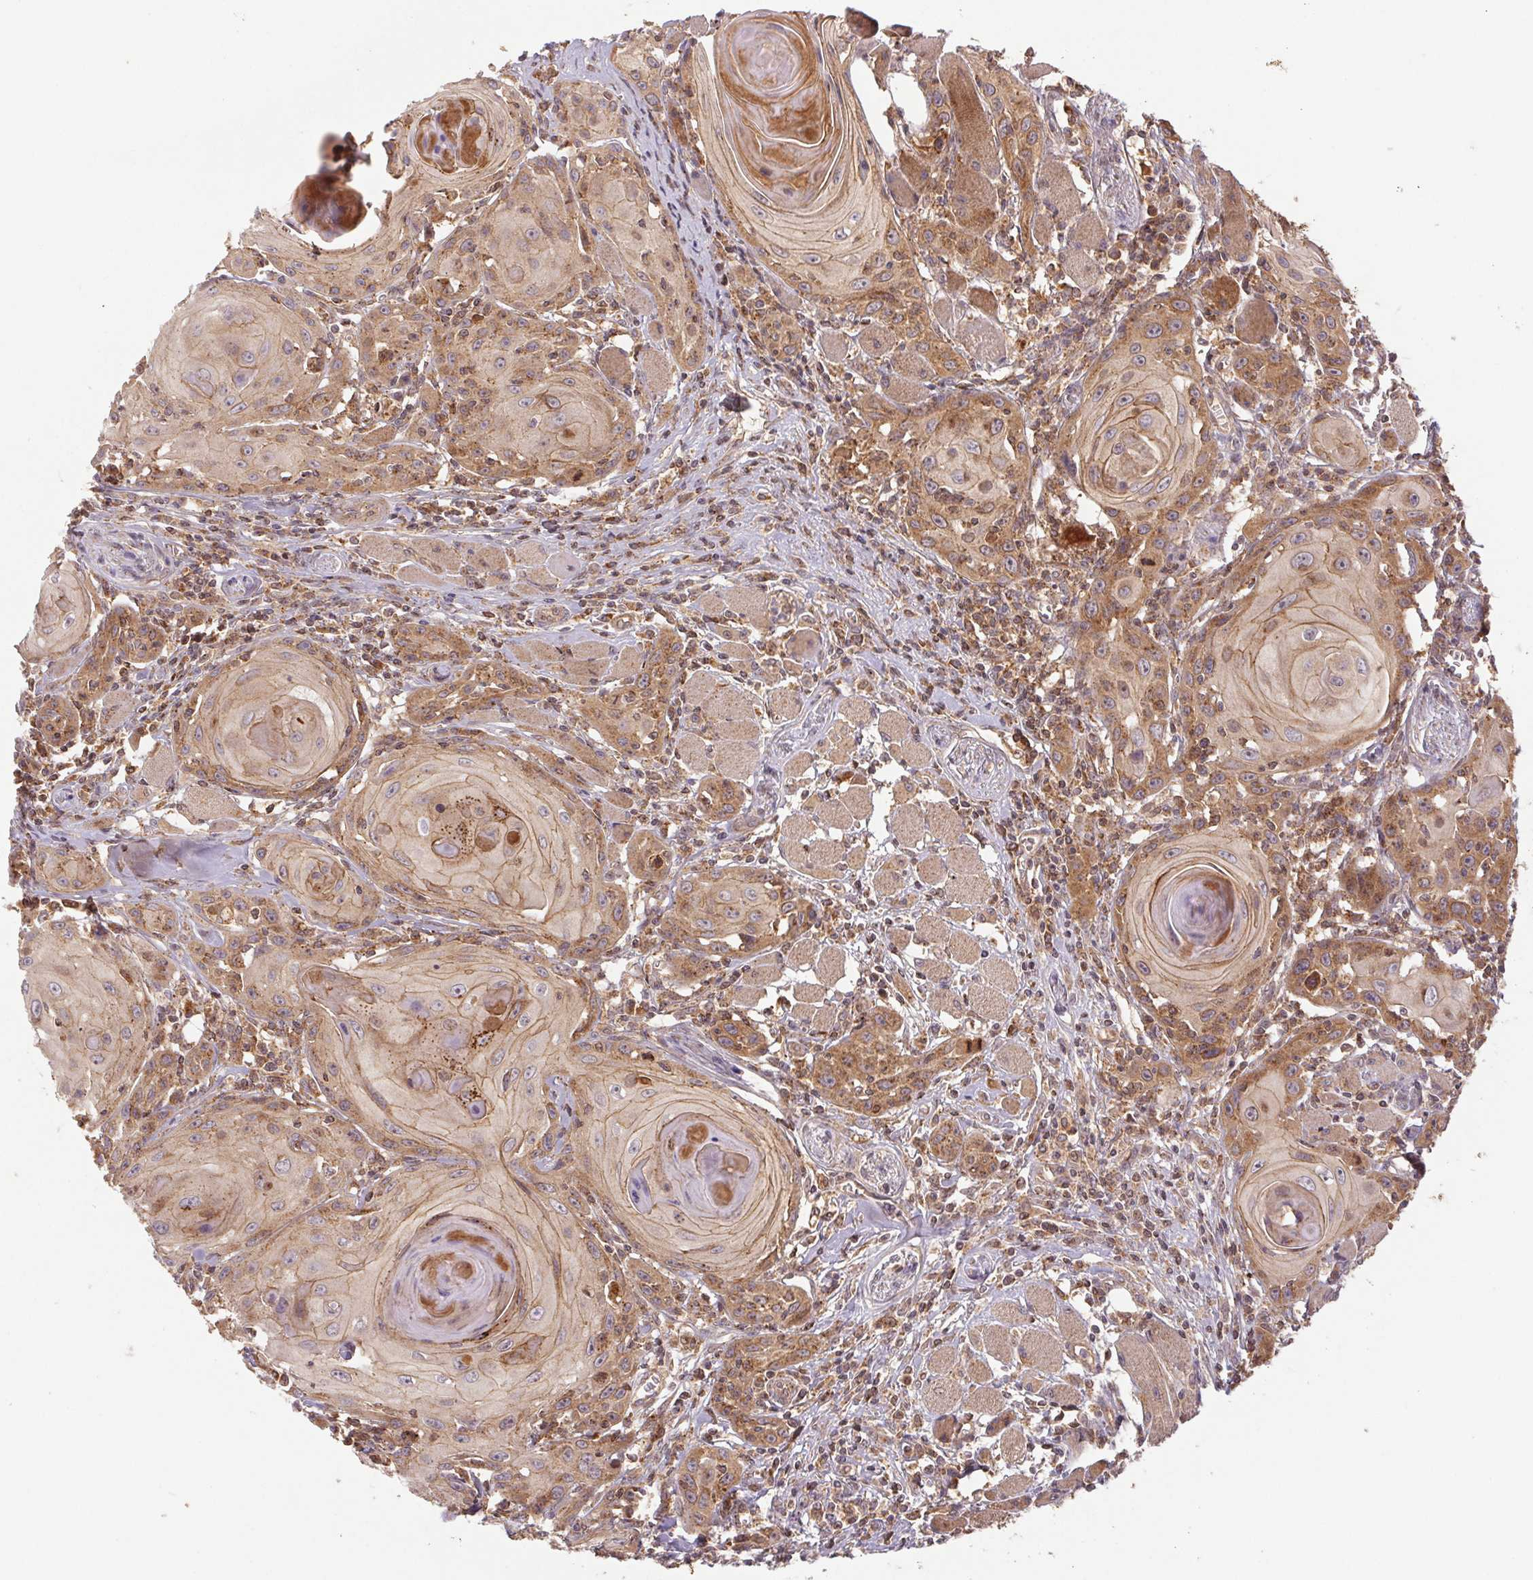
{"staining": {"intensity": "moderate", "quantity": ">75%", "location": "cytoplasmic/membranous"}, "tissue": "head and neck cancer", "cell_type": "Tumor cells", "image_type": "cancer", "snomed": [{"axis": "morphology", "description": "Squamous cell carcinoma, NOS"}, {"axis": "topography", "description": "Head-Neck"}], "caption": "Moderate cytoplasmic/membranous staining is identified in approximately >75% of tumor cells in squamous cell carcinoma (head and neck).", "gene": "MTHFD1", "patient": {"sex": "female", "age": 80}}